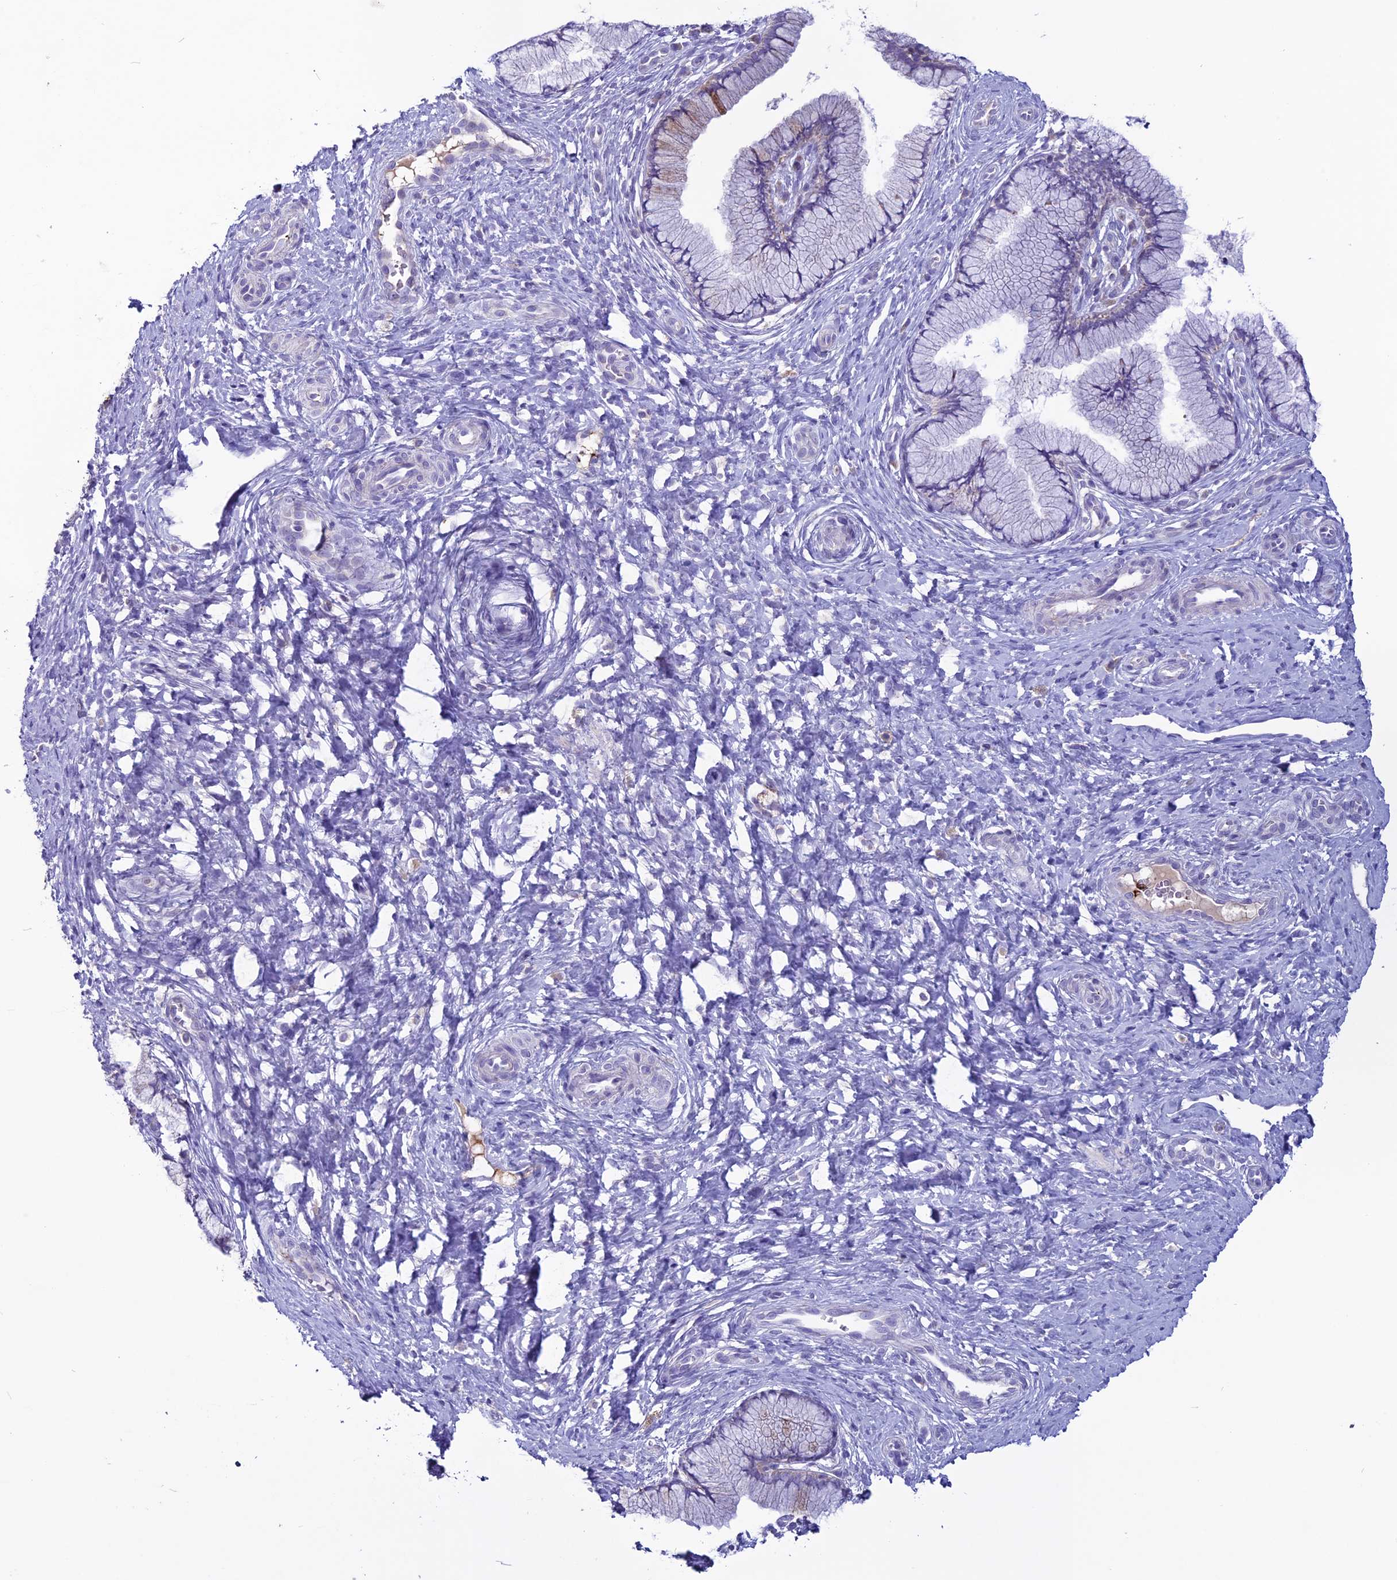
{"staining": {"intensity": "moderate", "quantity": "<25%", "location": "cytoplasmic/membranous"}, "tissue": "cervix", "cell_type": "Glandular cells", "image_type": "normal", "snomed": [{"axis": "morphology", "description": "Normal tissue, NOS"}, {"axis": "topography", "description": "Cervix"}], "caption": "Immunohistochemistry micrograph of unremarkable cervix stained for a protein (brown), which shows low levels of moderate cytoplasmic/membranous staining in approximately <25% of glandular cells.", "gene": "C21orf140", "patient": {"sex": "female", "age": 36}}